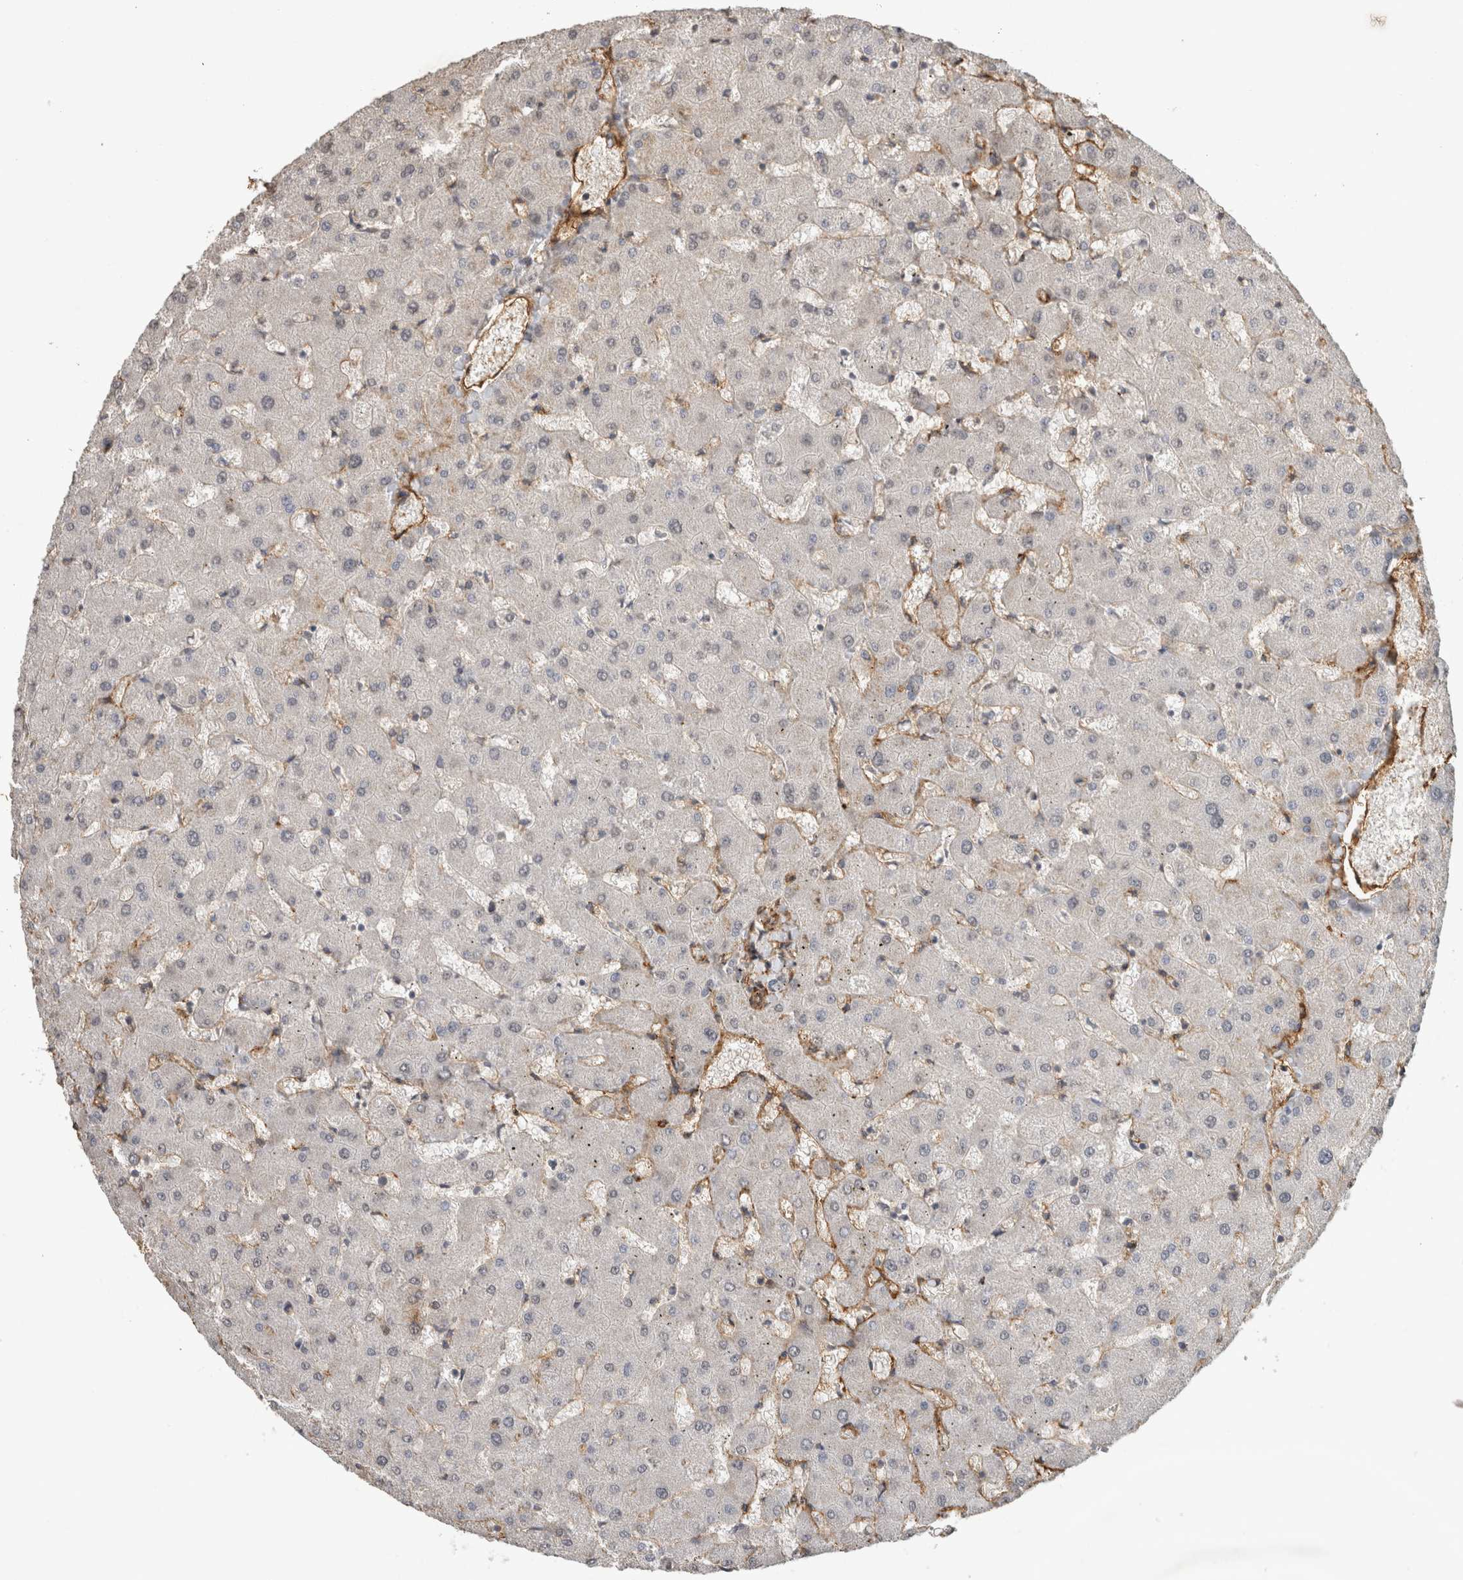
{"staining": {"intensity": "moderate", "quantity": "25%-75%", "location": "cytoplasmic/membranous"}, "tissue": "liver", "cell_type": "Cholangiocytes", "image_type": "normal", "snomed": [{"axis": "morphology", "description": "Normal tissue, NOS"}, {"axis": "topography", "description": "Liver"}], "caption": "Moderate cytoplasmic/membranous positivity for a protein is appreciated in about 25%-75% of cholangiocytes of benign liver using immunohistochemistry.", "gene": "RECK", "patient": {"sex": "female", "age": 63}}